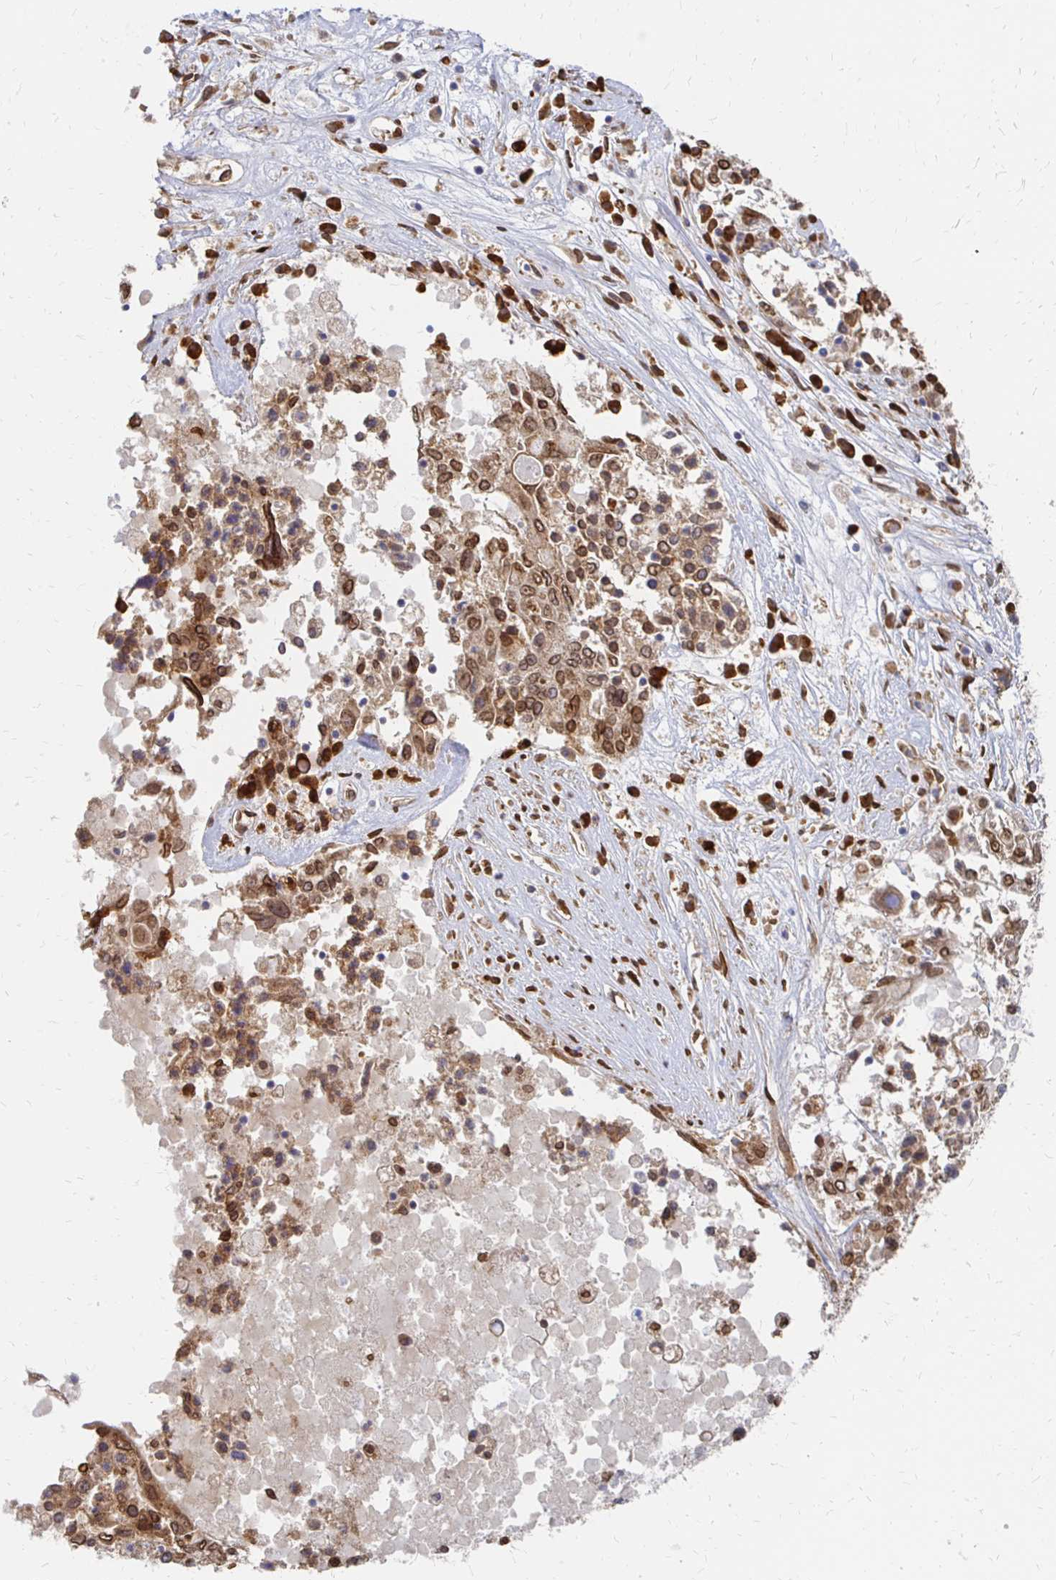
{"staining": {"intensity": "strong", "quantity": ">75%", "location": "cytoplasmic/membranous,nuclear"}, "tissue": "ovarian cancer", "cell_type": "Tumor cells", "image_type": "cancer", "snomed": [{"axis": "morphology", "description": "Carcinoma, endometroid"}, {"axis": "topography", "description": "Ovary"}], "caption": "The immunohistochemical stain shows strong cytoplasmic/membranous and nuclear staining in tumor cells of ovarian cancer tissue.", "gene": "PELI3", "patient": {"sex": "female", "age": 62}}